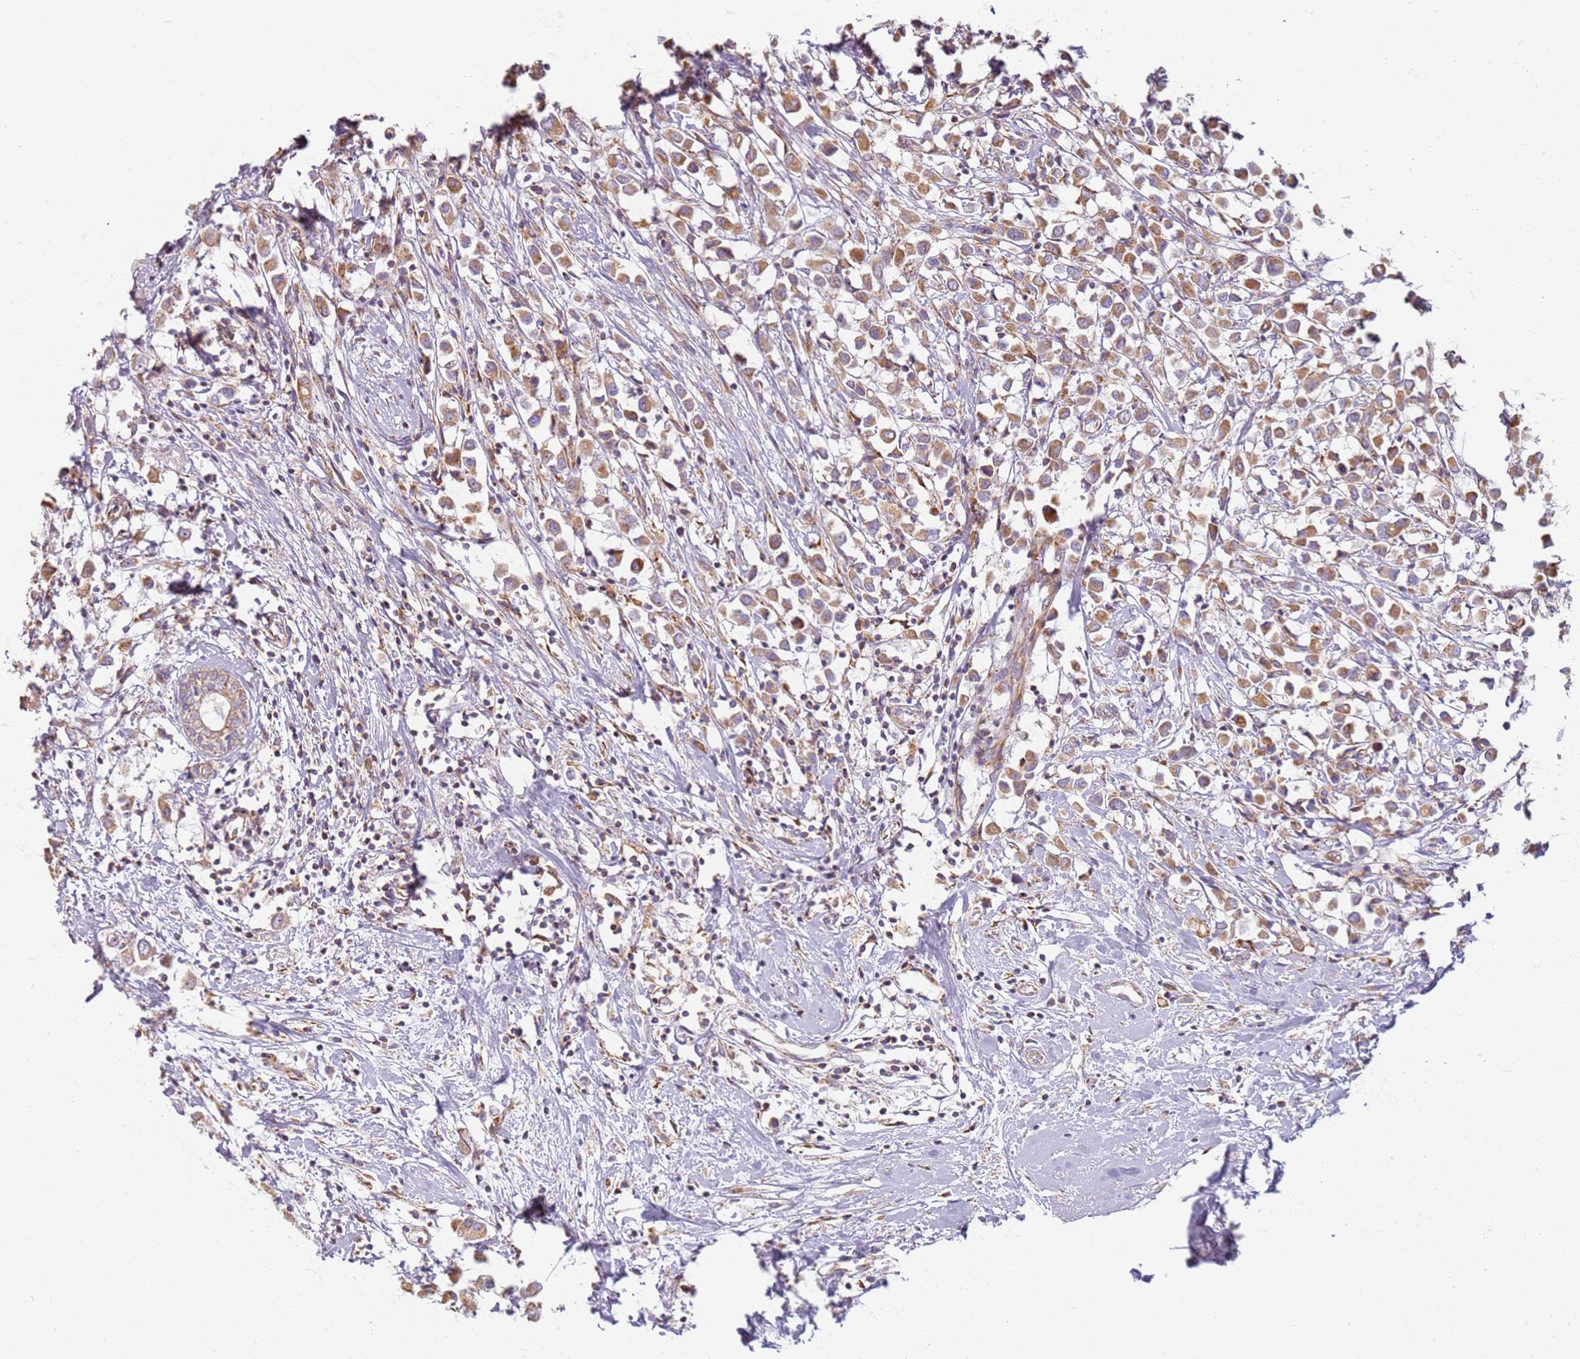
{"staining": {"intensity": "moderate", "quantity": ">75%", "location": "cytoplasmic/membranous"}, "tissue": "breast cancer", "cell_type": "Tumor cells", "image_type": "cancer", "snomed": [{"axis": "morphology", "description": "Duct carcinoma"}, {"axis": "topography", "description": "Breast"}], "caption": "The immunohistochemical stain labels moderate cytoplasmic/membranous staining in tumor cells of breast cancer (intraductal carcinoma) tissue.", "gene": "PROKR2", "patient": {"sex": "female", "age": 61}}